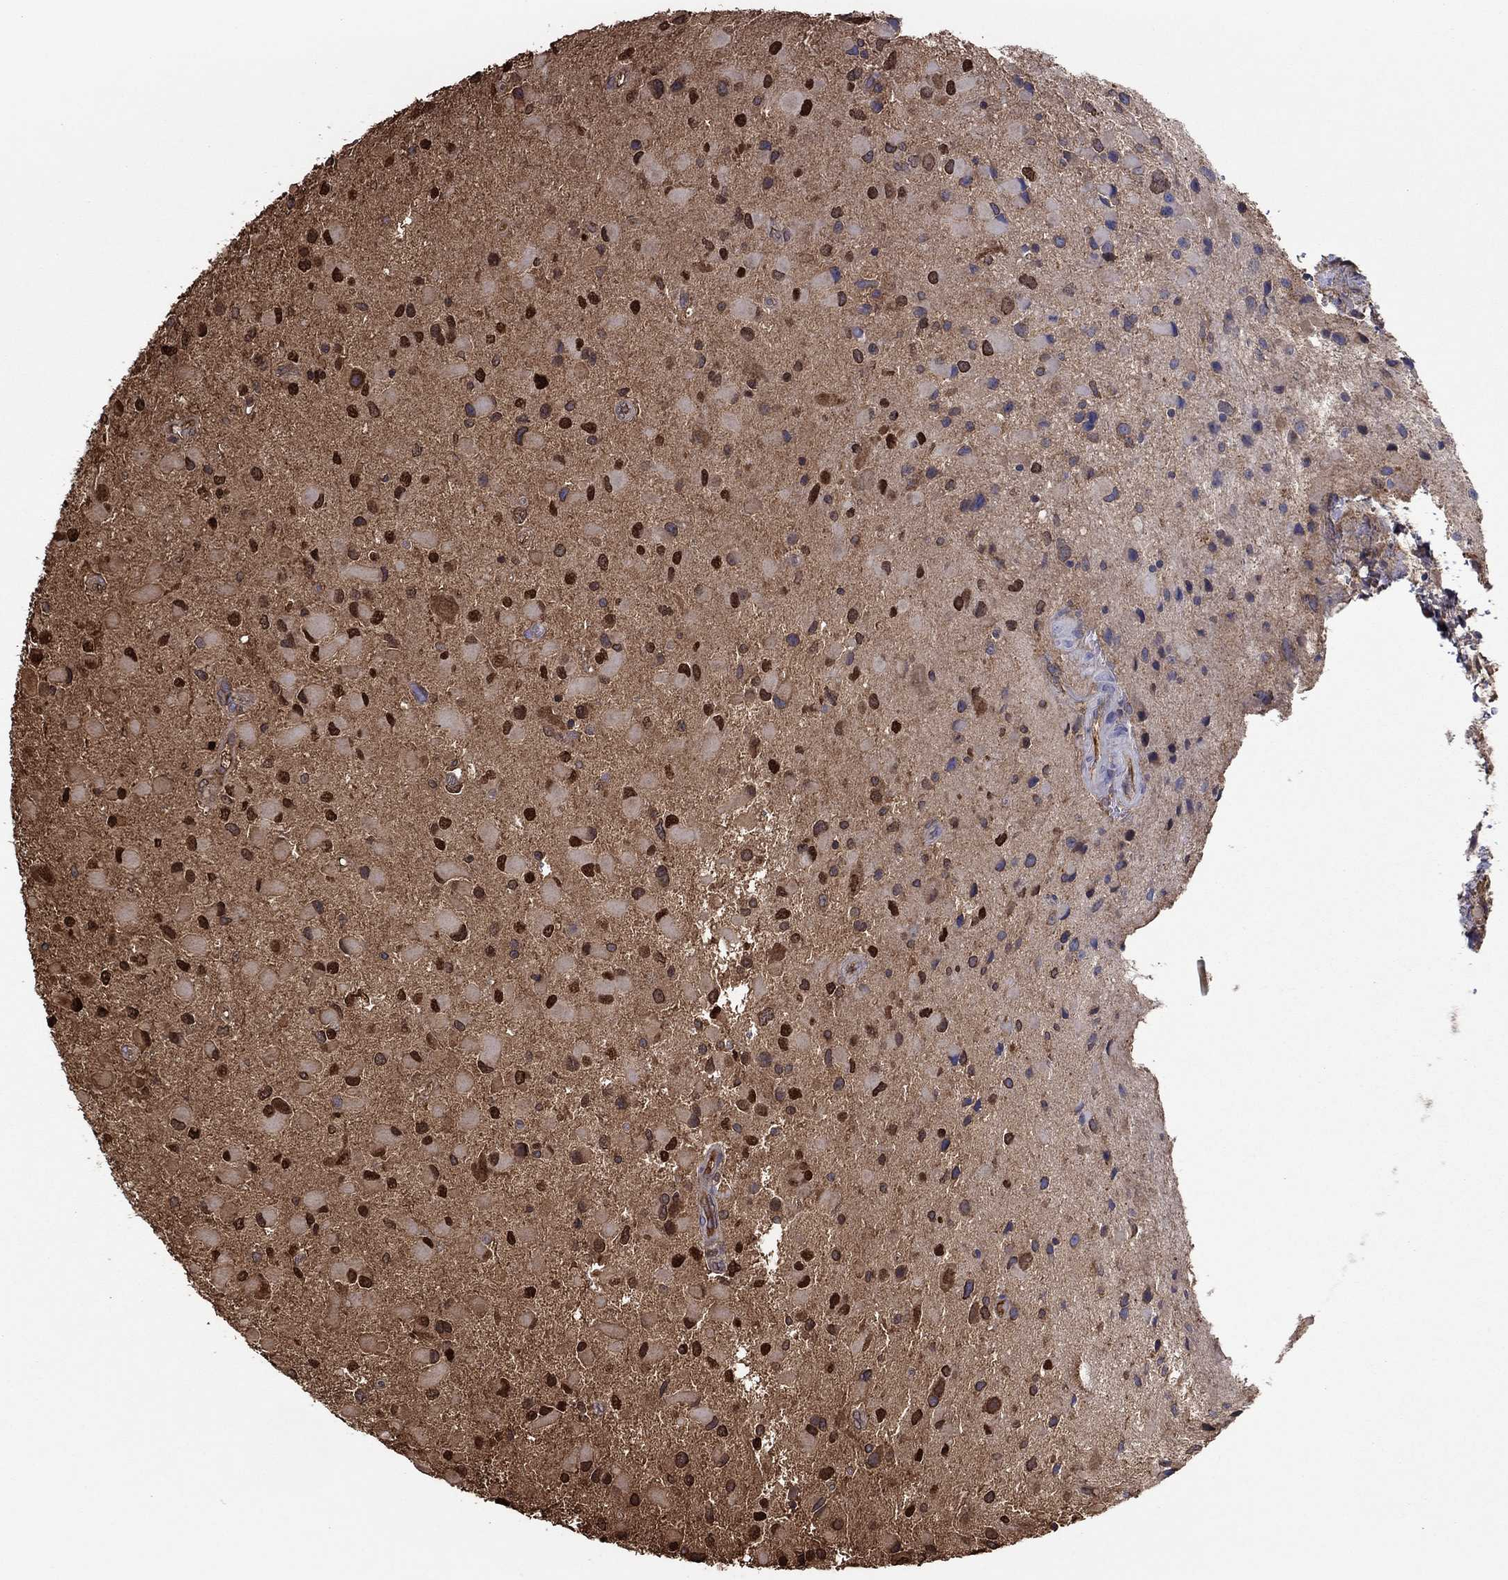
{"staining": {"intensity": "strong", "quantity": "25%-75%", "location": "nuclear"}, "tissue": "glioma", "cell_type": "Tumor cells", "image_type": "cancer", "snomed": [{"axis": "morphology", "description": "Glioma, malignant, Low grade"}, {"axis": "topography", "description": "Brain"}], "caption": "A photomicrograph showing strong nuclear positivity in about 25%-75% of tumor cells in malignant glioma (low-grade), as visualized by brown immunohistochemical staining.", "gene": "HPX", "patient": {"sex": "female", "age": 32}}